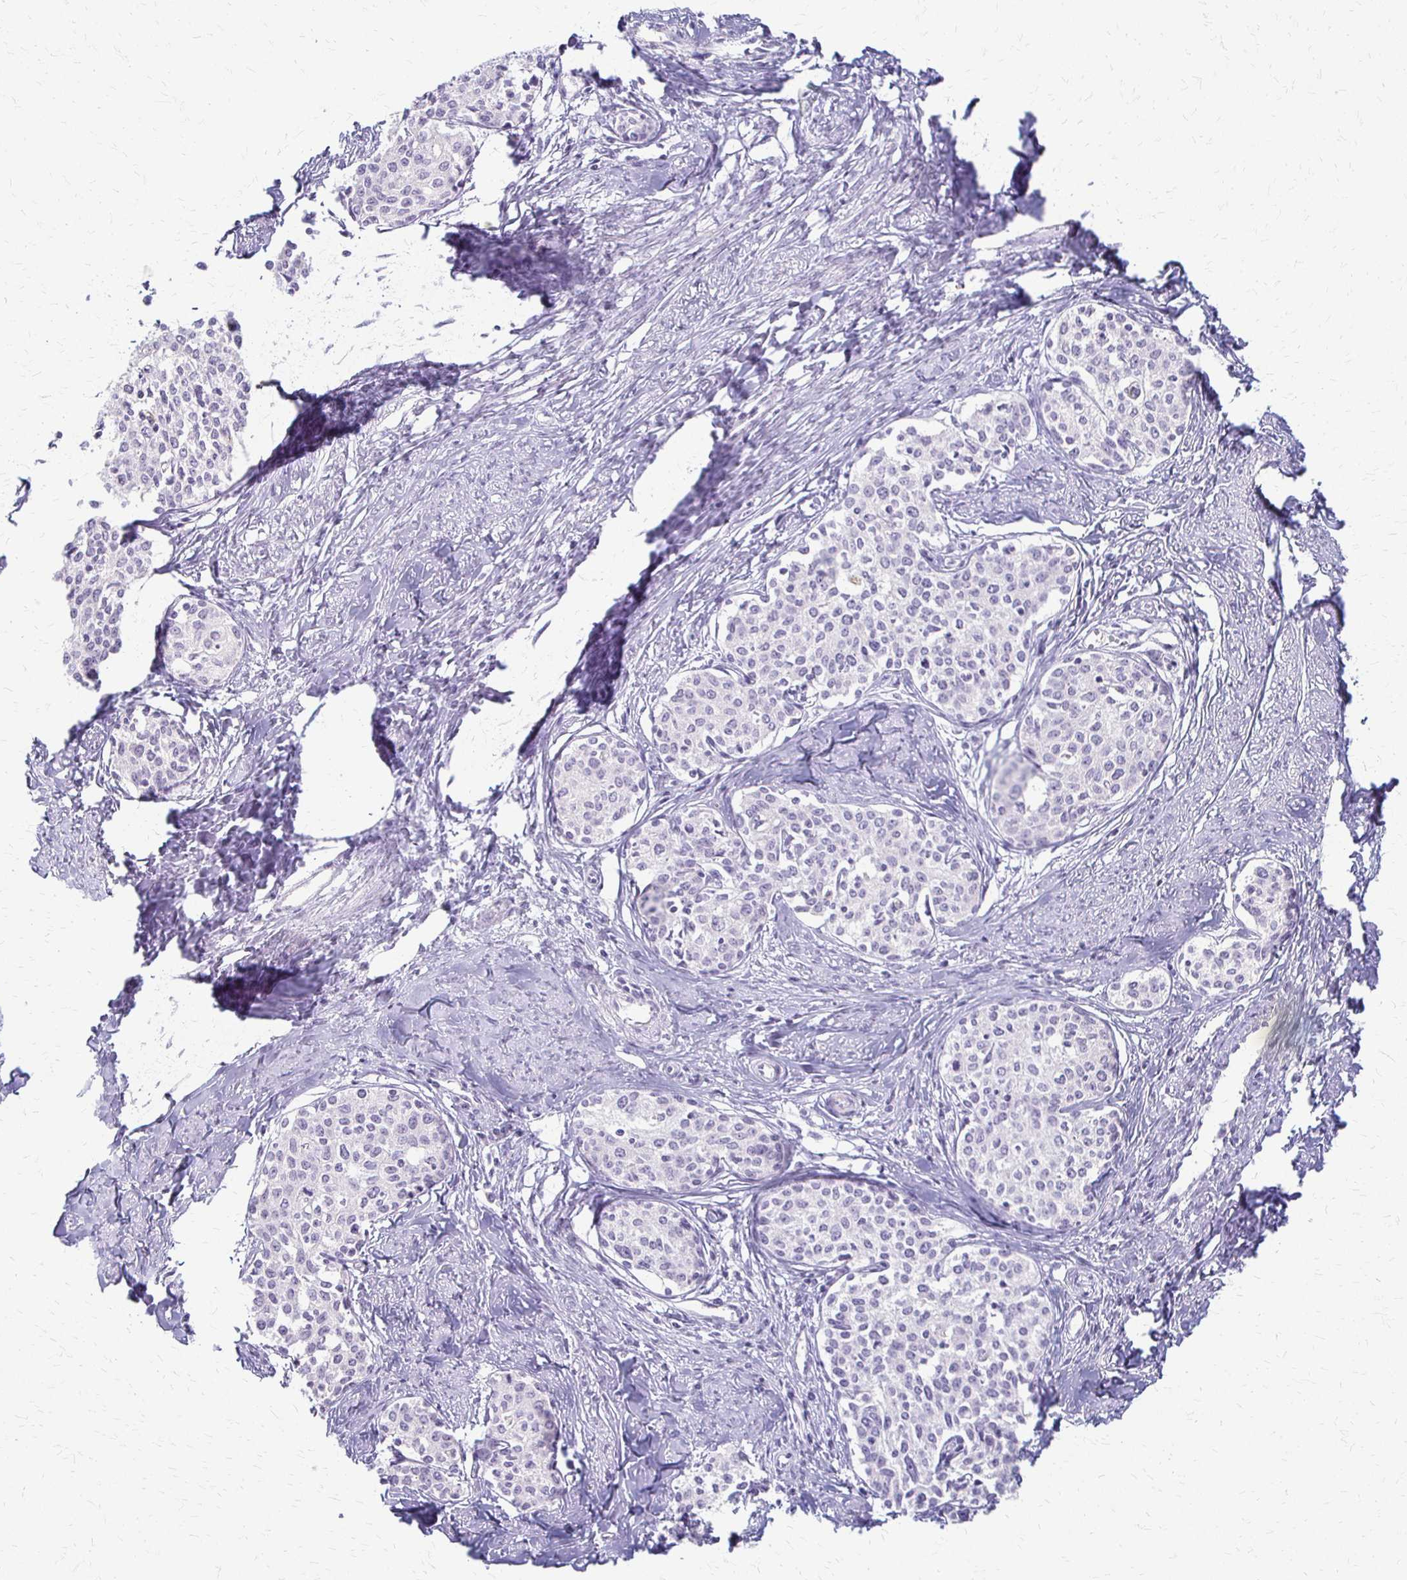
{"staining": {"intensity": "negative", "quantity": "none", "location": "none"}, "tissue": "cervical cancer", "cell_type": "Tumor cells", "image_type": "cancer", "snomed": [{"axis": "morphology", "description": "Squamous cell carcinoma, NOS"}, {"axis": "morphology", "description": "Adenocarcinoma, NOS"}, {"axis": "topography", "description": "Cervix"}], "caption": "This histopathology image is of cervical cancer stained with immunohistochemistry to label a protein in brown with the nuclei are counter-stained blue. There is no staining in tumor cells.", "gene": "ACP5", "patient": {"sex": "female", "age": 52}}